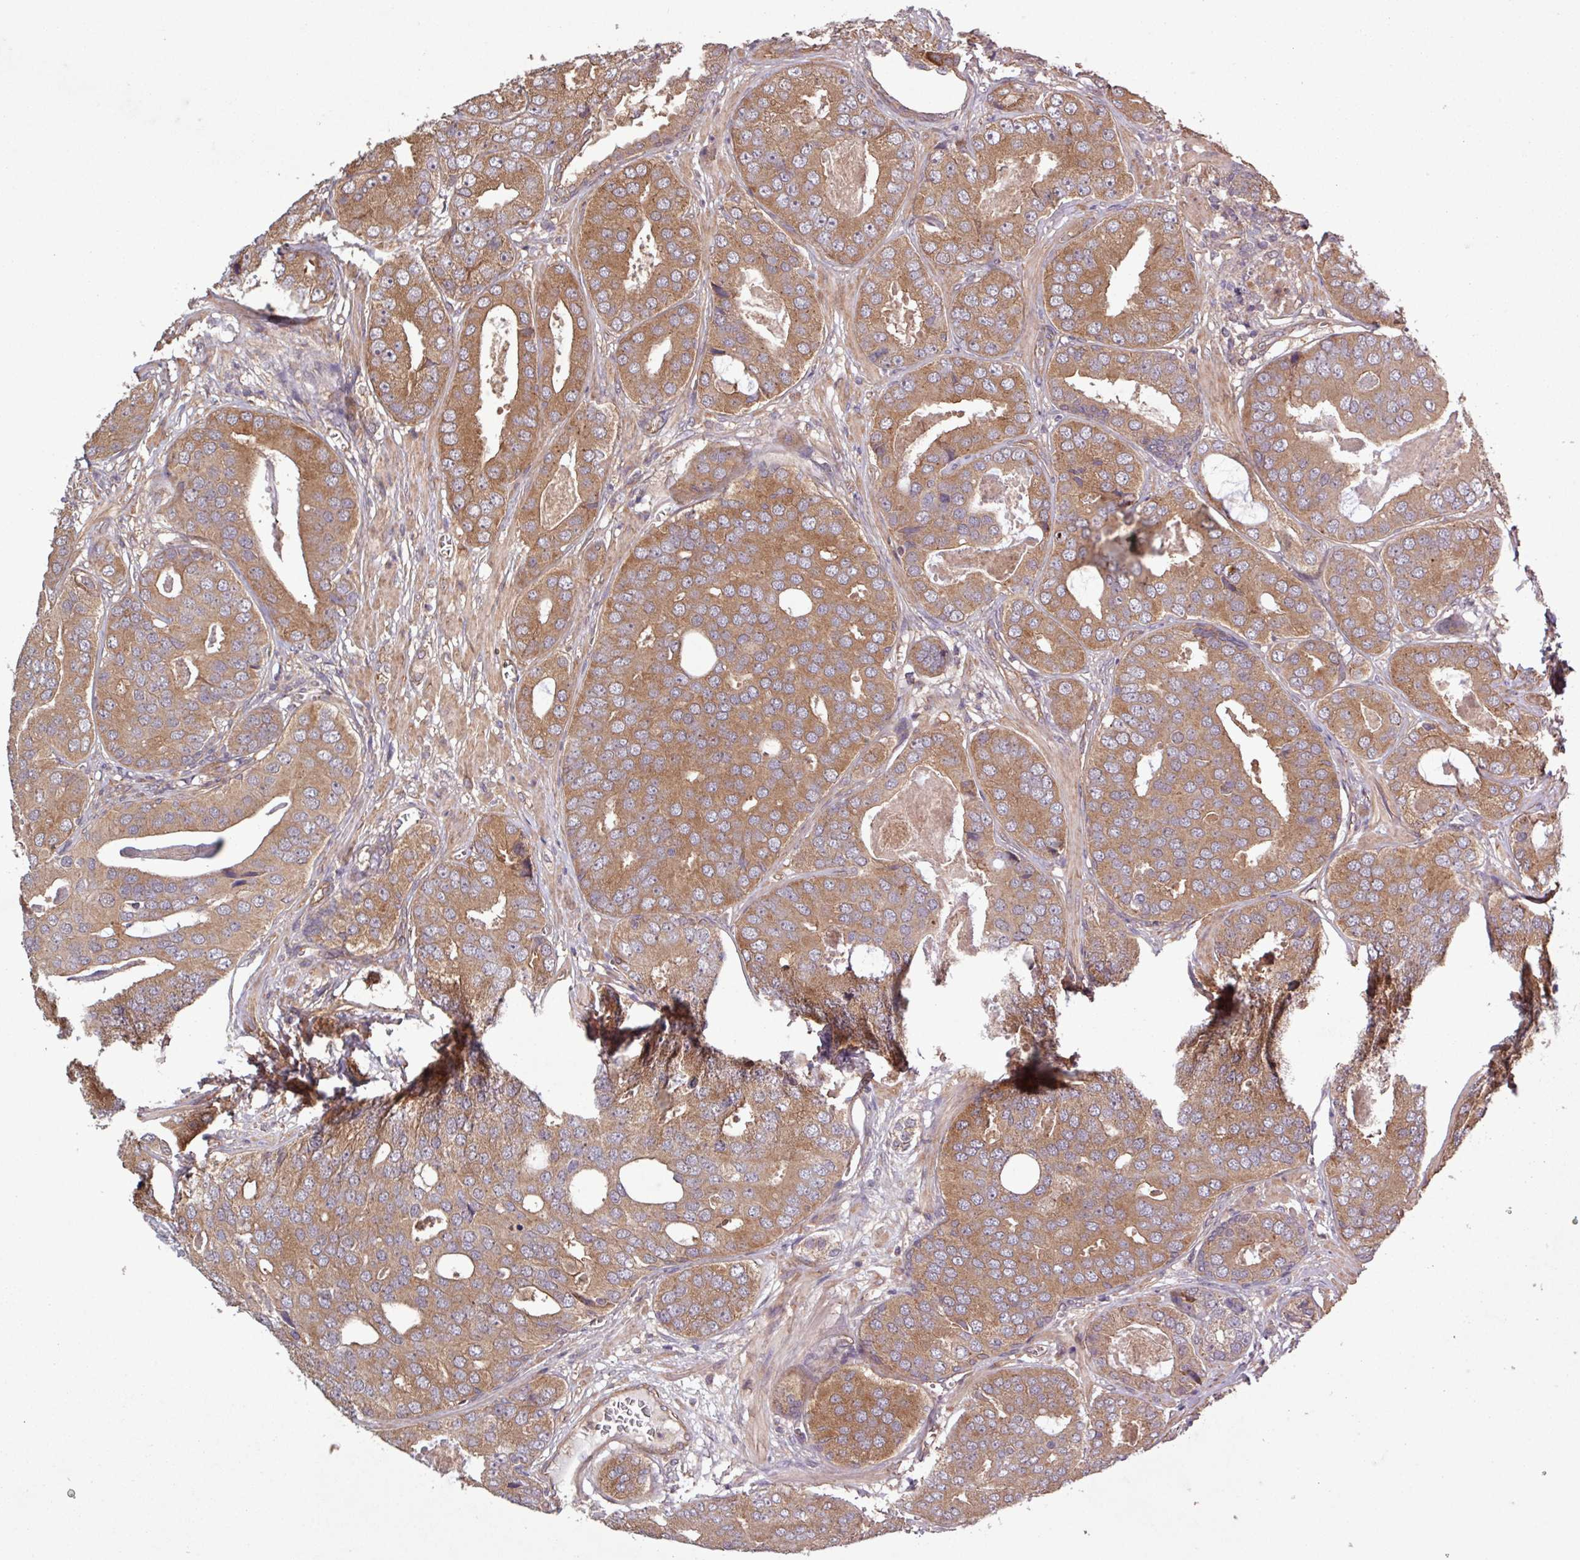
{"staining": {"intensity": "moderate", "quantity": ">75%", "location": "cytoplasmic/membranous"}, "tissue": "prostate cancer", "cell_type": "Tumor cells", "image_type": "cancer", "snomed": [{"axis": "morphology", "description": "Adenocarcinoma, High grade"}, {"axis": "topography", "description": "Prostate"}], "caption": "Approximately >75% of tumor cells in prostate cancer display moderate cytoplasmic/membranous protein staining as visualized by brown immunohistochemical staining.", "gene": "TRABD2A", "patient": {"sex": "male", "age": 71}}